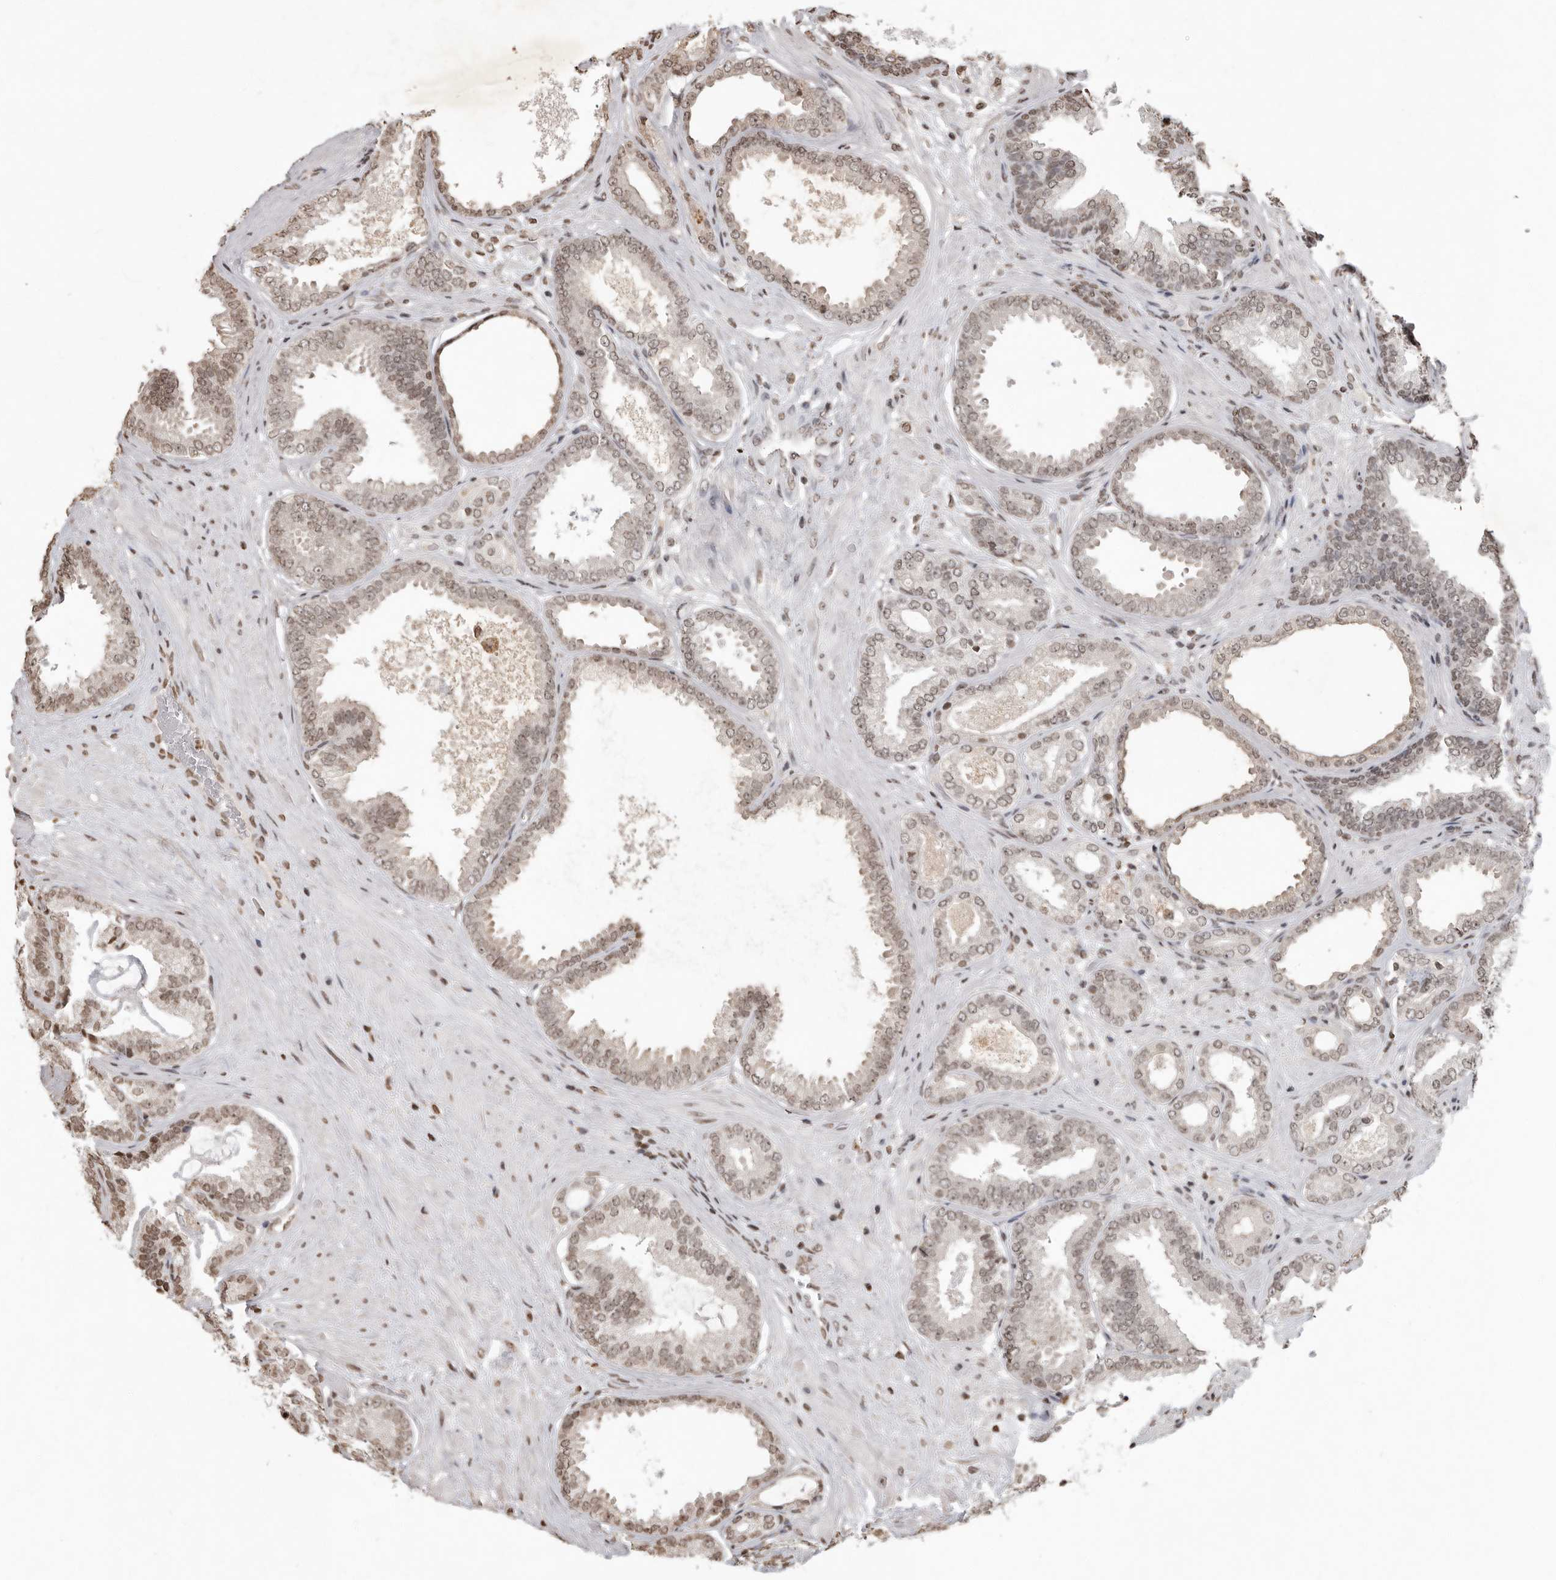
{"staining": {"intensity": "weak", "quantity": ">75%", "location": "nuclear"}, "tissue": "prostate cancer", "cell_type": "Tumor cells", "image_type": "cancer", "snomed": [{"axis": "morphology", "description": "Adenocarcinoma, Low grade"}, {"axis": "topography", "description": "Prostate"}], "caption": "Prostate adenocarcinoma (low-grade) stained with immunohistochemistry reveals weak nuclear positivity in about >75% of tumor cells.", "gene": "WDR45", "patient": {"sex": "male", "age": 71}}